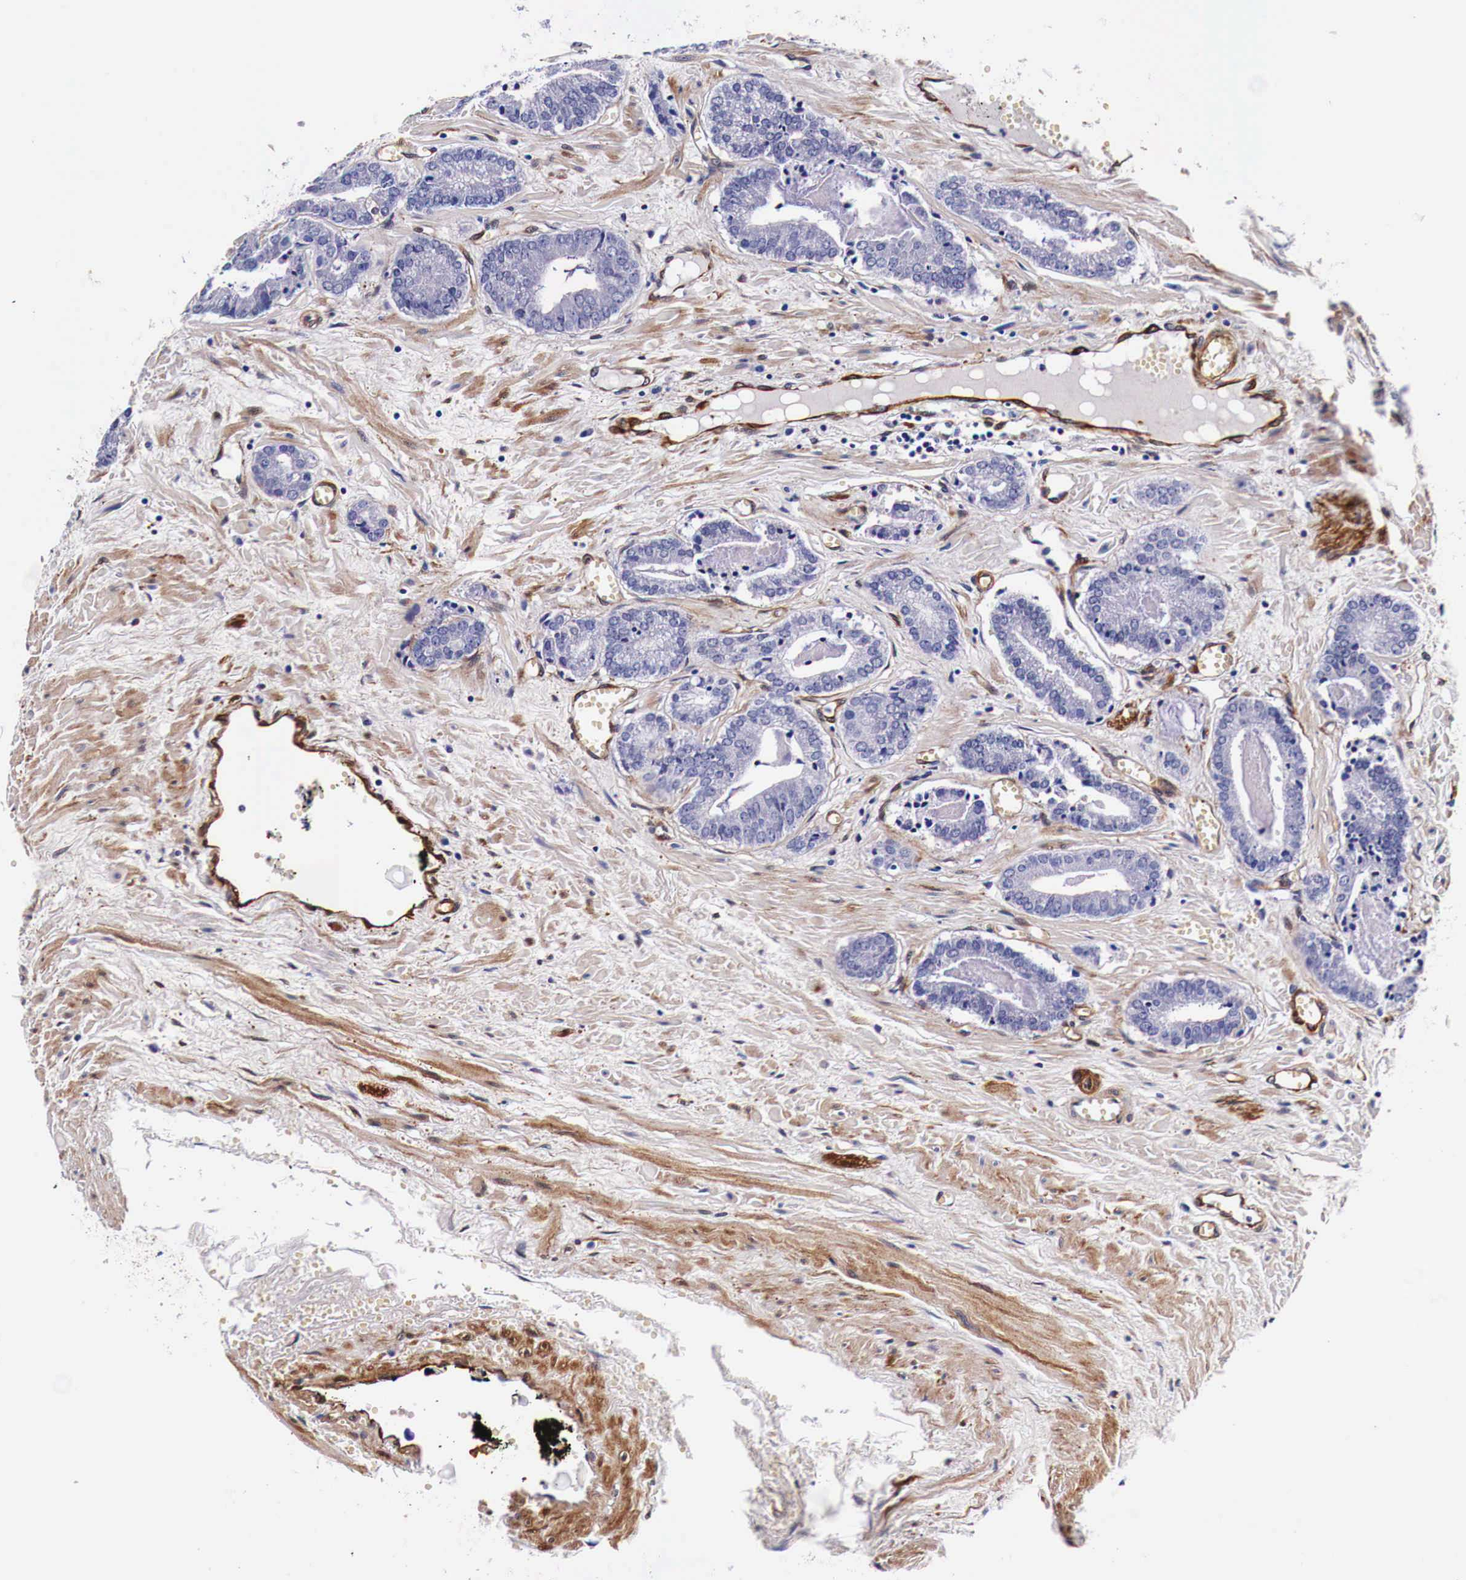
{"staining": {"intensity": "negative", "quantity": "none", "location": "none"}, "tissue": "prostate cancer", "cell_type": "Tumor cells", "image_type": "cancer", "snomed": [{"axis": "morphology", "description": "Adenocarcinoma, High grade"}, {"axis": "topography", "description": "Prostate"}], "caption": "High magnification brightfield microscopy of prostate adenocarcinoma (high-grade) stained with DAB (brown) and counterstained with hematoxylin (blue): tumor cells show no significant positivity.", "gene": "HSPB1", "patient": {"sex": "male", "age": 56}}